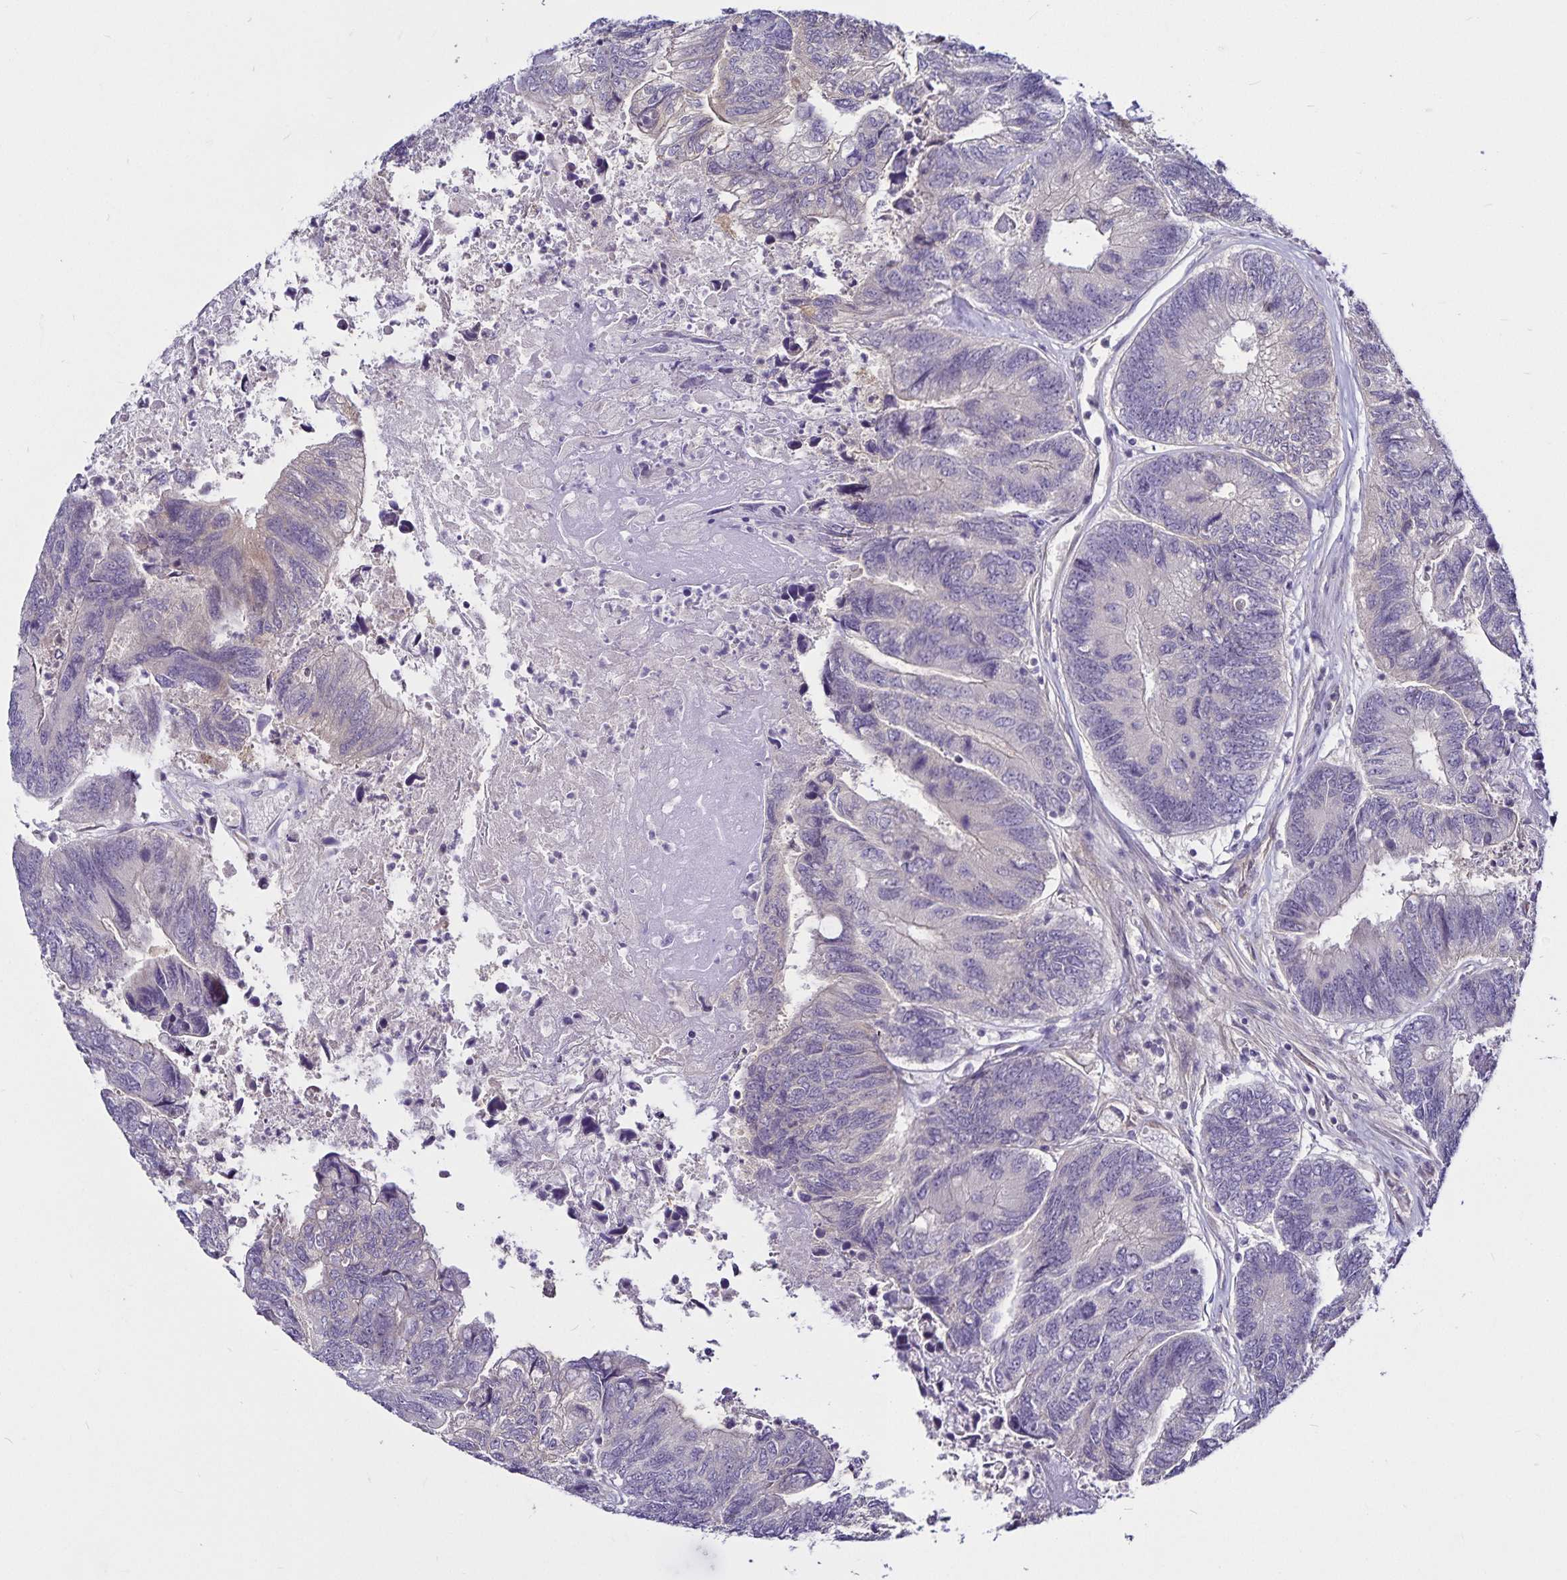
{"staining": {"intensity": "negative", "quantity": "none", "location": "none"}, "tissue": "colorectal cancer", "cell_type": "Tumor cells", "image_type": "cancer", "snomed": [{"axis": "morphology", "description": "Adenocarcinoma, NOS"}, {"axis": "topography", "description": "Colon"}], "caption": "IHC histopathology image of colorectal cancer stained for a protein (brown), which shows no staining in tumor cells. Nuclei are stained in blue.", "gene": "GNG12", "patient": {"sex": "female", "age": 67}}